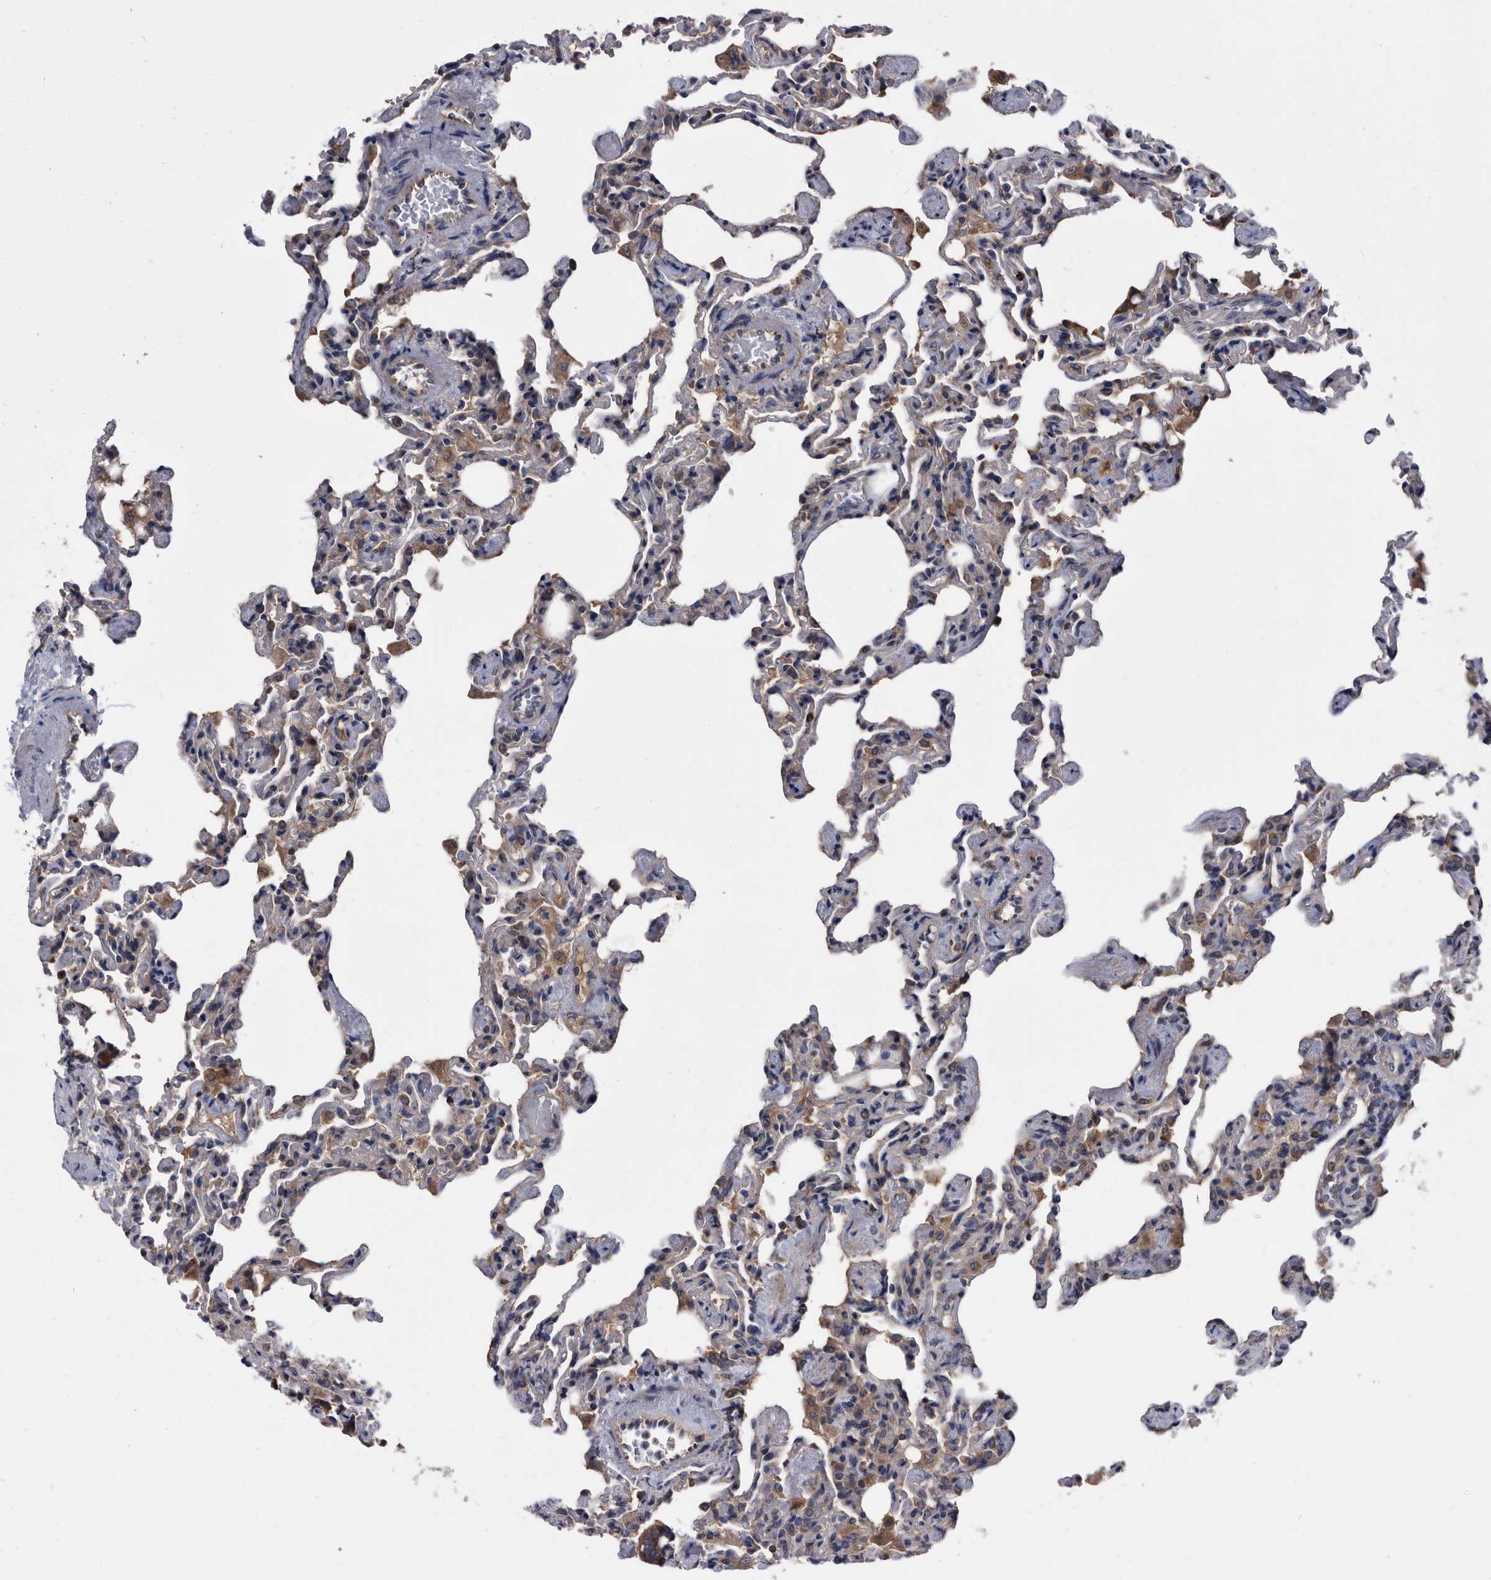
{"staining": {"intensity": "negative", "quantity": "none", "location": "none"}, "tissue": "lung", "cell_type": "Alveolar cells", "image_type": "normal", "snomed": [{"axis": "morphology", "description": "Normal tissue, NOS"}, {"axis": "topography", "description": "Lung"}], "caption": "The histopathology image demonstrates no staining of alveolar cells in normal lung.", "gene": "DTNBP1", "patient": {"sex": "male", "age": 20}}